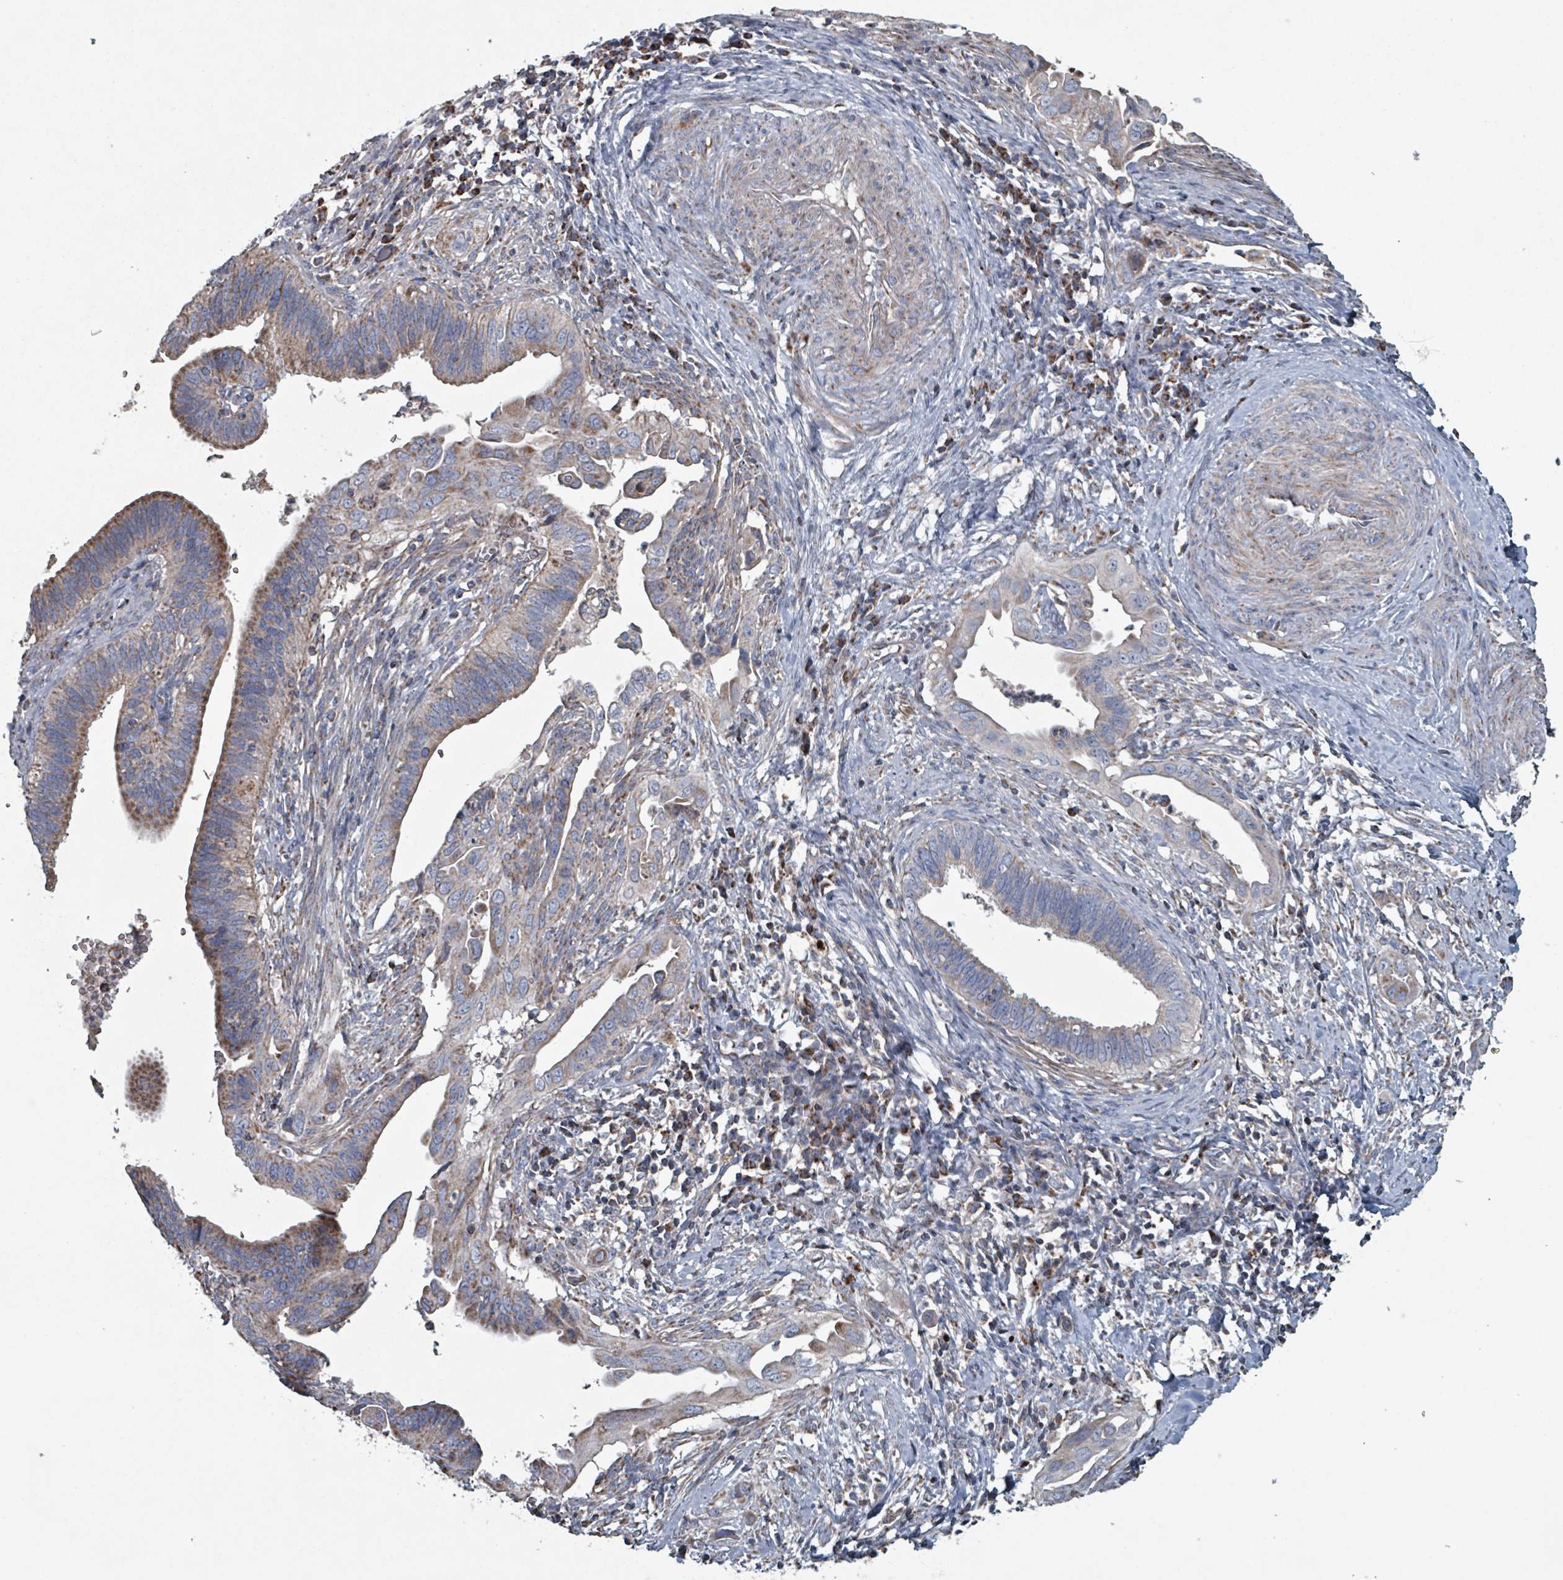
{"staining": {"intensity": "moderate", "quantity": "25%-75%", "location": "cytoplasmic/membranous"}, "tissue": "cervical cancer", "cell_type": "Tumor cells", "image_type": "cancer", "snomed": [{"axis": "morphology", "description": "Adenocarcinoma, NOS"}, {"axis": "topography", "description": "Cervix"}], "caption": "Immunohistochemistry of cervical cancer (adenocarcinoma) demonstrates medium levels of moderate cytoplasmic/membranous positivity in approximately 25%-75% of tumor cells.", "gene": "ABHD18", "patient": {"sex": "female", "age": 42}}